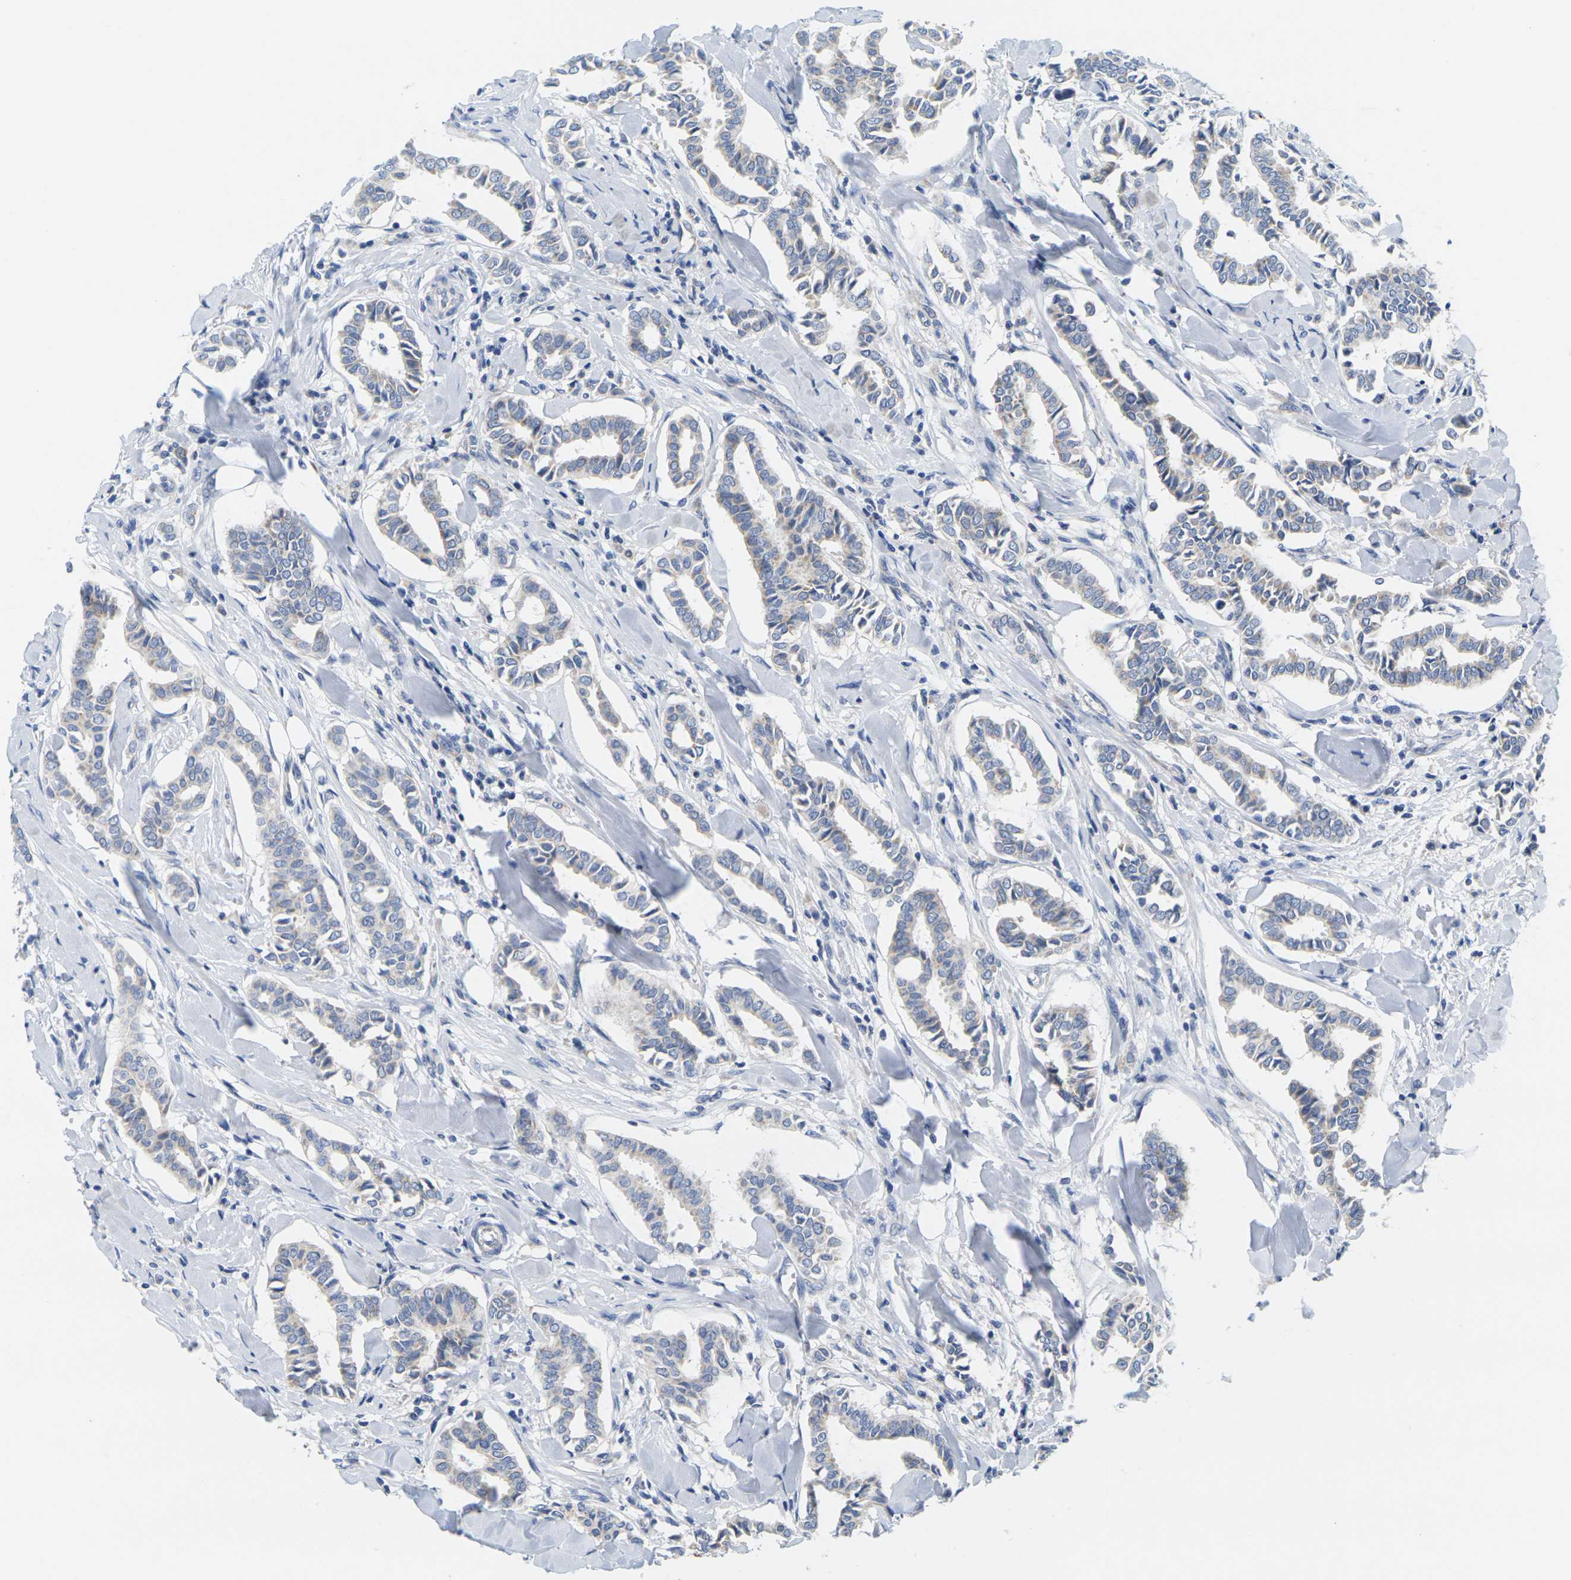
{"staining": {"intensity": "weak", "quantity": "<25%", "location": "cytoplasmic/membranous"}, "tissue": "head and neck cancer", "cell_type": "Tumor cells", "image_type": "cancer", "snomed": [{"axis": "morphology", "description": "Adenocarcinoma, NOS"}, {"axis": "topography", "description": "Salivary gland"}, {"axis": "topography", "description": "Head-Neck"}], "caption": "Image shows no protein positivity in tumor cells of adenocarcinoma (head and neck) tissue.", "gene": "KLK5", "patient": {"sex": "female", "age": 59}}